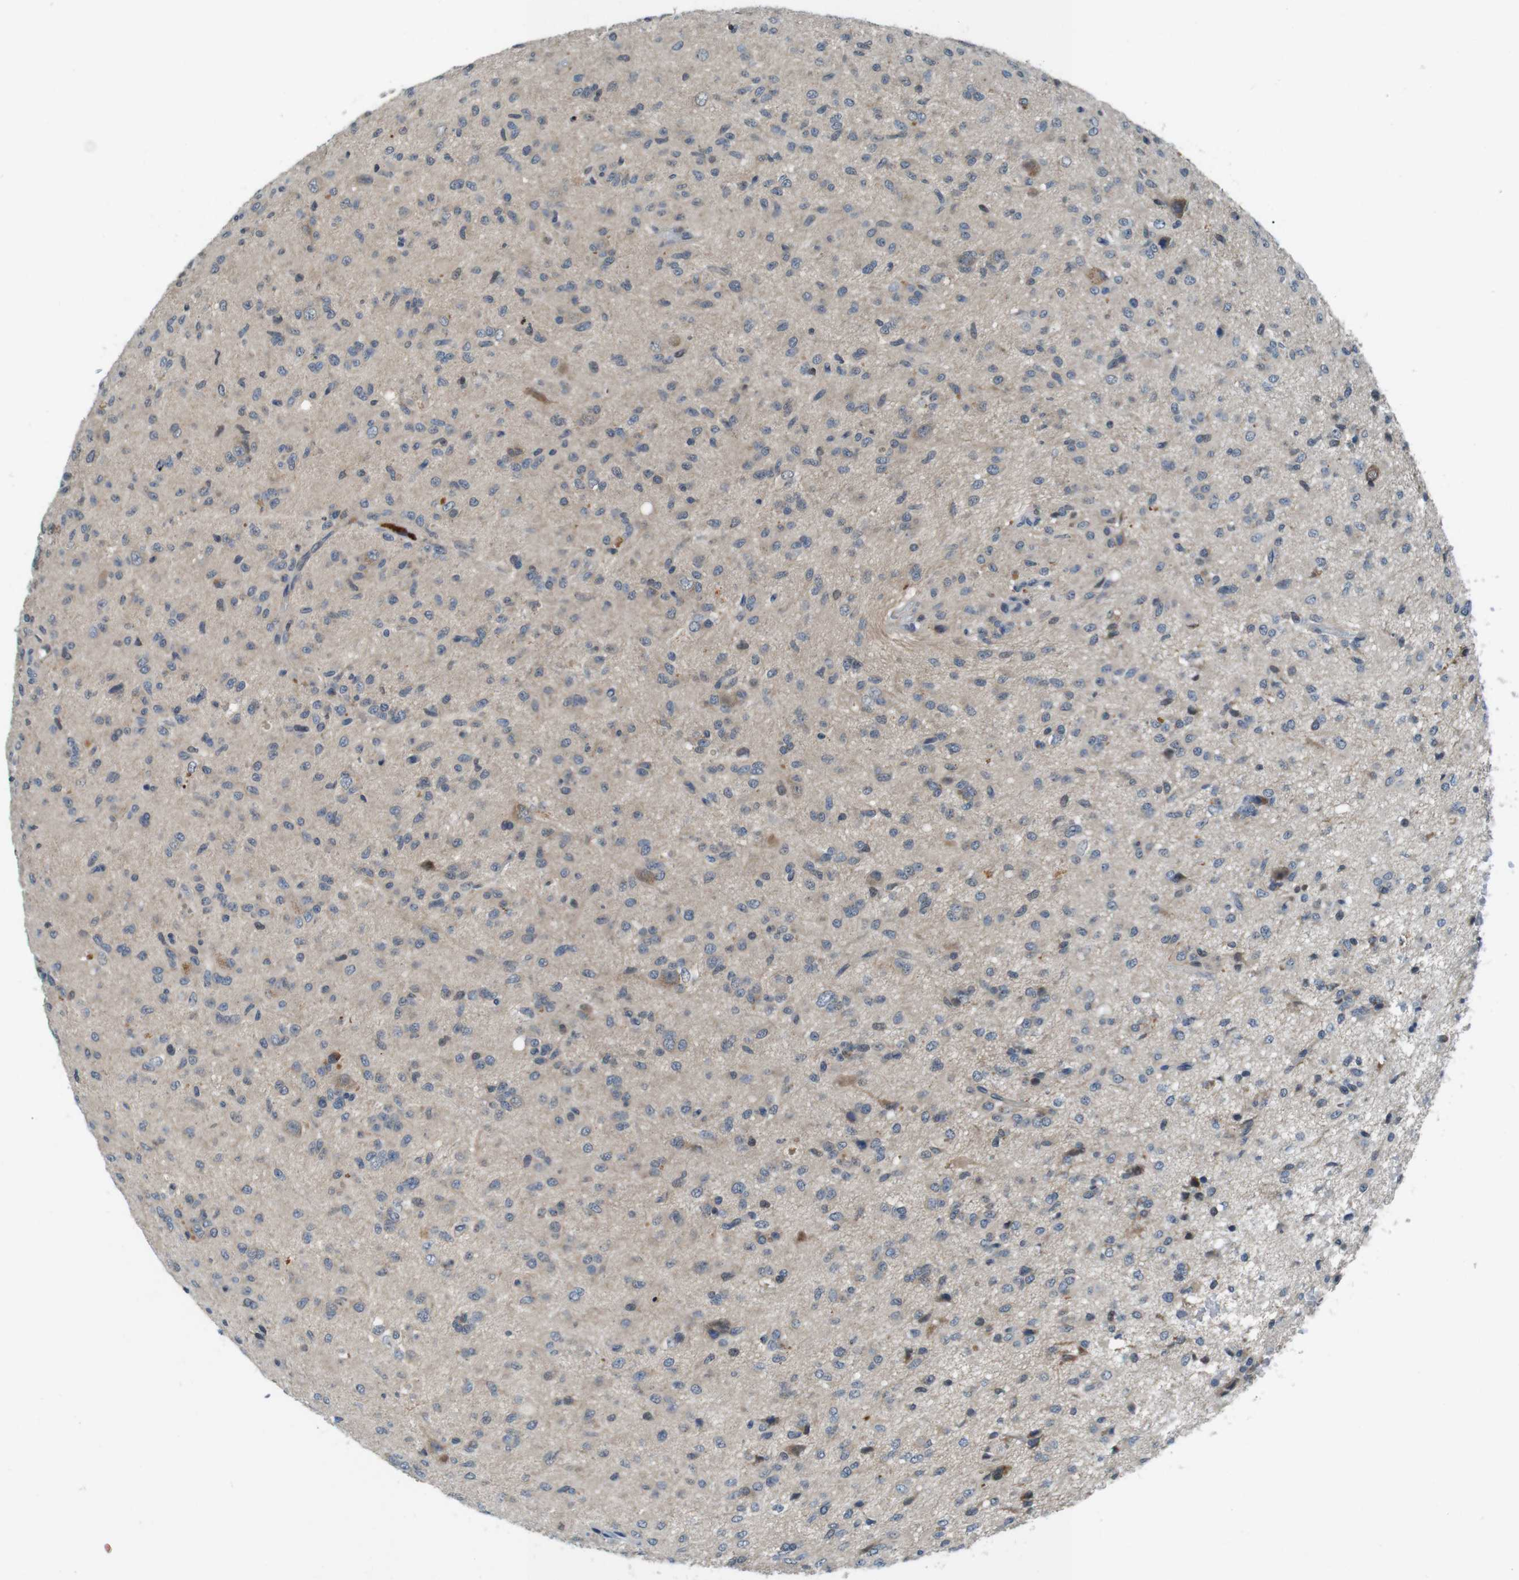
{"staining": {"intensity": "moderate", "quantity": "<25%", "location": "cytoplasmic/membranous"}, "tissue": "glioma", "cell_type": "Tumor cells", "image_type": "cancer", "snomed": [{"axis": "morphology", "description": "Glioma, malignant, High grade"}, {"axis": "topography", "description": "Brain"}], "caption": "Glioma stained for a protein displays moderate cytoplasmic/membranous positivity in tumor cells. (DAB IHC with brightfield microscopy, high magnification).", "gene": "LRP5", "patient": {"sex": "female", "age": 59}}